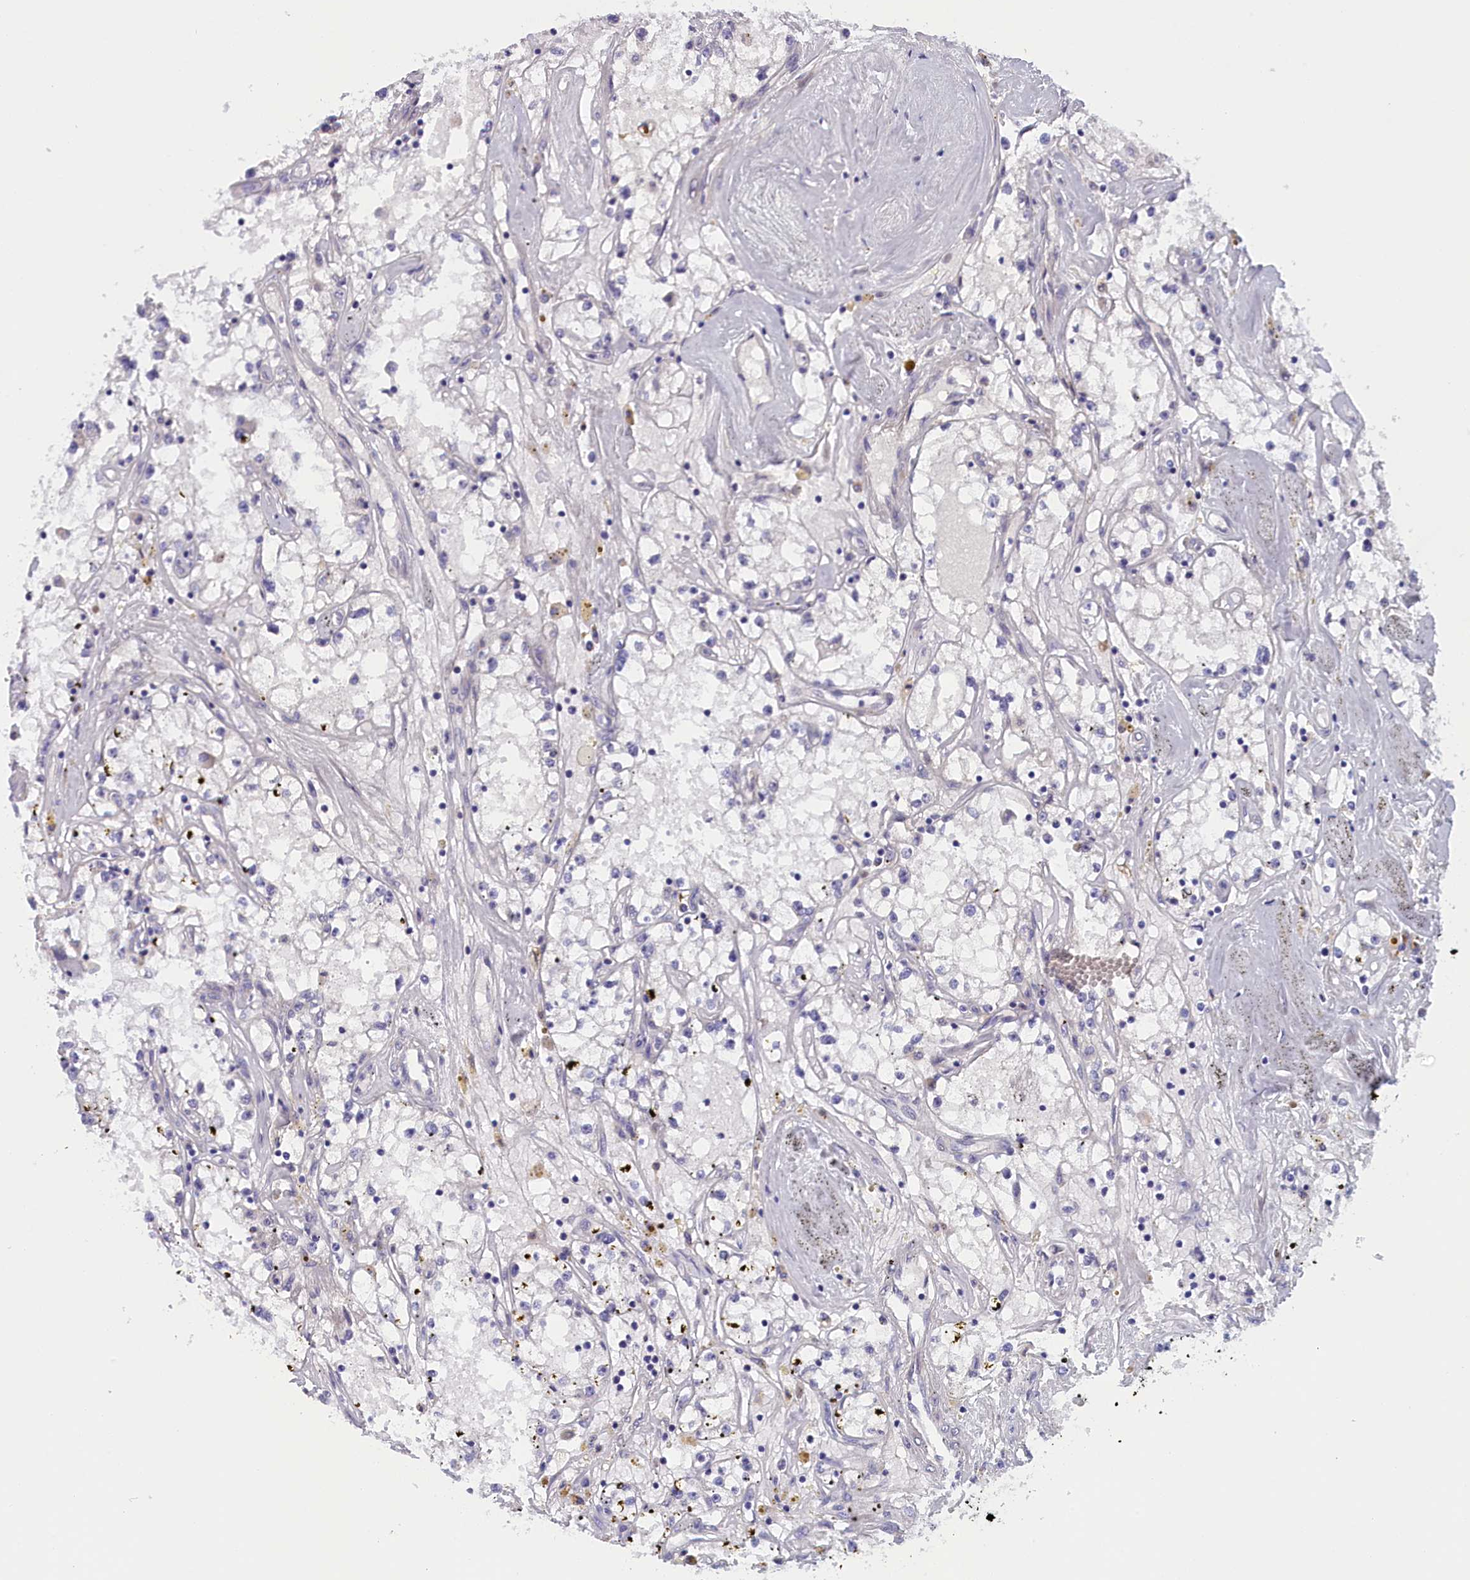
{"staining": {"intensity": "negative", "quantity": "none", "location": "none"}, "tissue": "renal cancer", "cell_type": "Tumor cells", "image_type": "cancer", "snomed": [{"axis": "morphology", "description": "Adenocarcinoma, NOS"}, {"axis": "topography", "description": "Kidney"}], "caption": "Immunohistochemistry (IHC) photomicrograph of neoplastic tissue: adenocarcinoma (renal) stained with DAB (3,3'-diaminobenzidine) shows no significant protein positivity in tumor cells.", "gene": "IGFALS", "patient": {"sex": "male", "age": 56}}